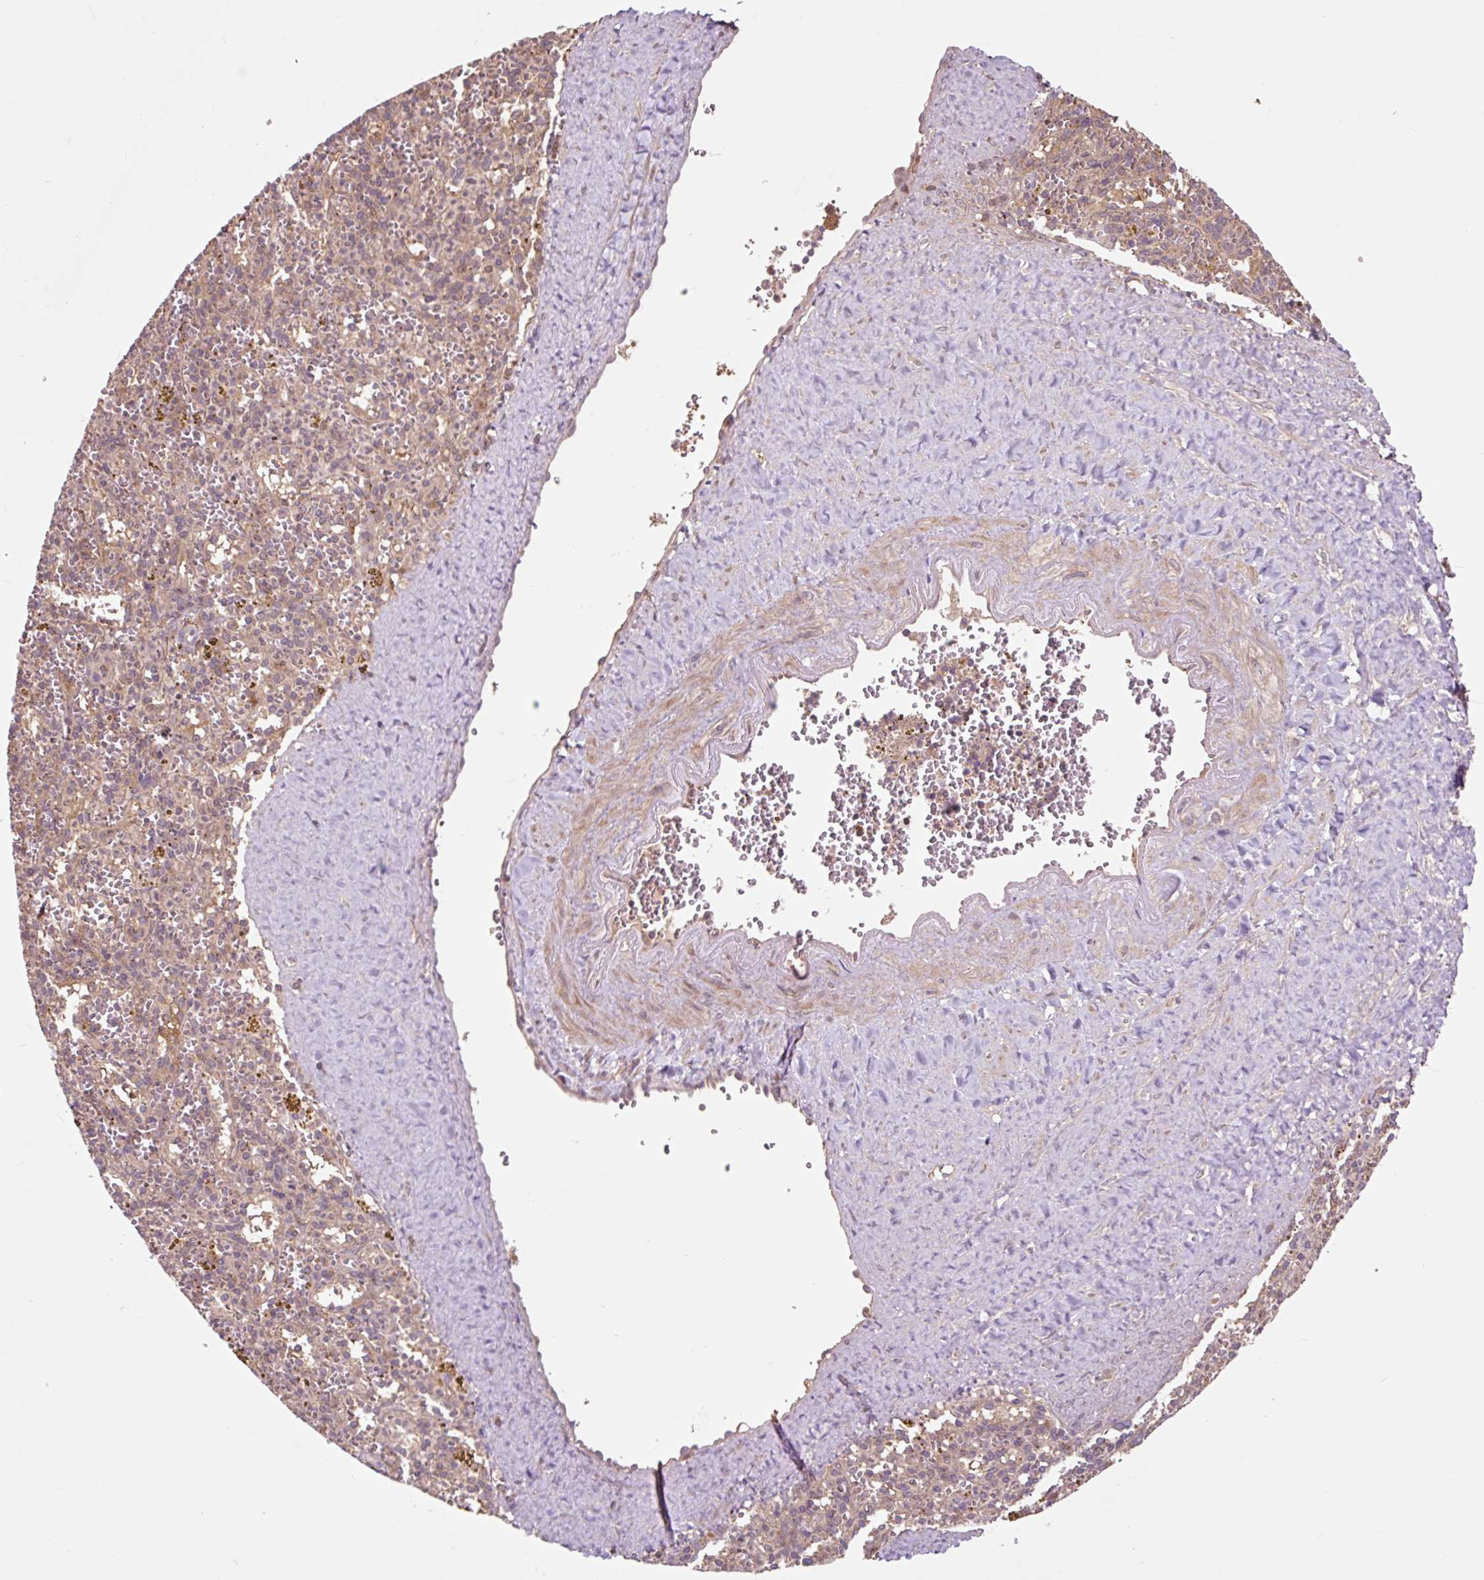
{"staining": {"intensity": "weak", "quantity": "<25%", "location": "cytoplasmic/membranous"}, "tissue": "spleen", "cell_type": "Cells in red pulp", "image_type": "normal", "snomed": [{"axis": "morphology", "description": "Normal tissue, NOS"}, {"axis": "topography", "description": "Spleen"}], "caption": "Immunohistochemical staining of benign human spleen reveals no significant positivity in cells in red pulp.", "gene": "MMS19", "patient": {"sex": "male", "age": 57}}